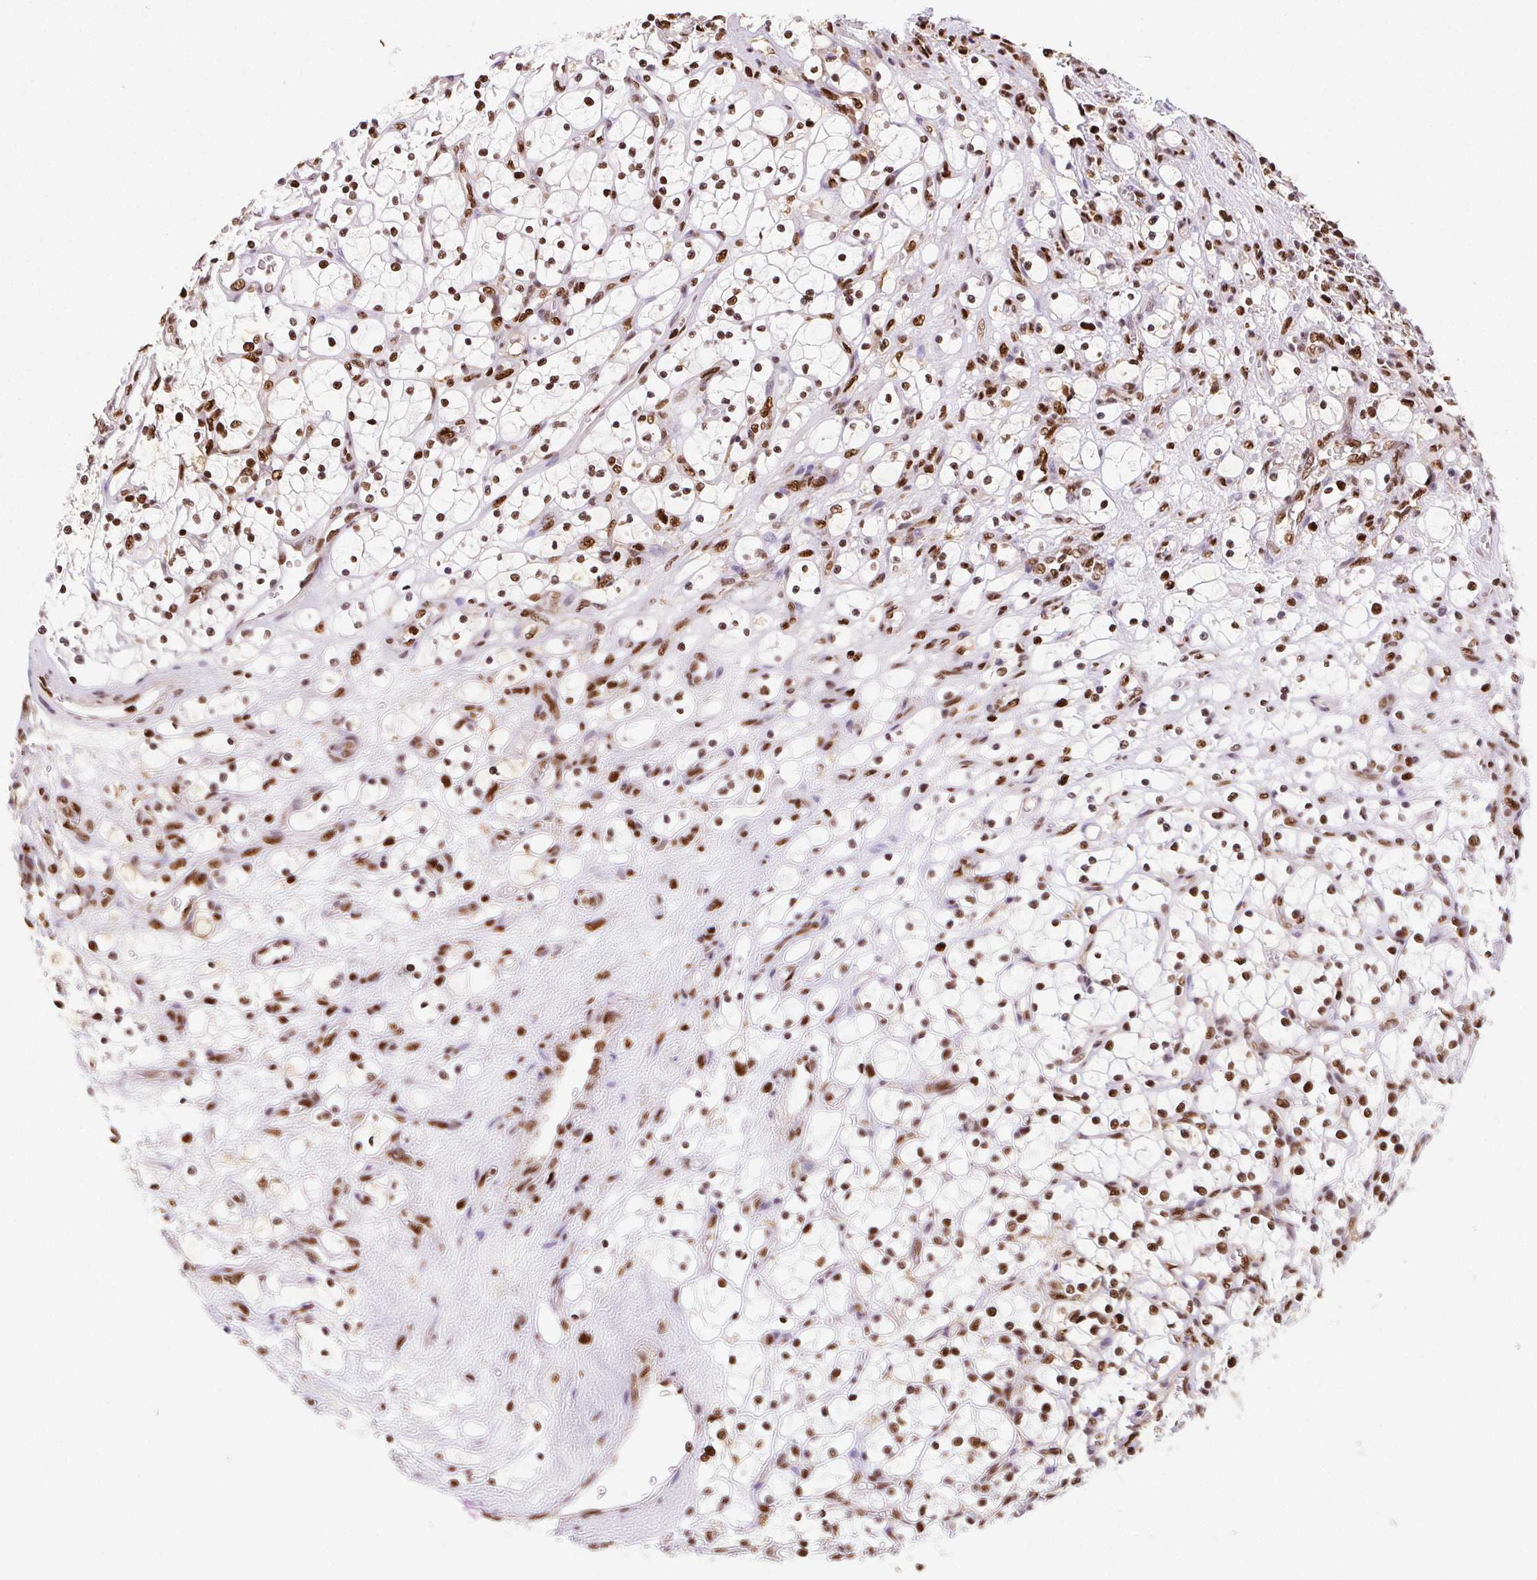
{"staining": {"intensity": "strong", "quantity": ">75%", "location": "nuclear"}, "tissue": "renal cancer", "cell_type": "Tumor cells", "image_type": "cancer", "snomed": [{"axis": "morphology", "description": "Adenocarcinoma, NOS"}, {"axis": "topography", "description": "Kidney"}], "caption": "The histopathology image demonstrates immunohistochemical staining of adenocarcinoma (renal). There is strong nuclear positivity is present in approximately >75% of tumor cells.", "gene": "SET", "patient": {"sex": "female", "age": 69}}